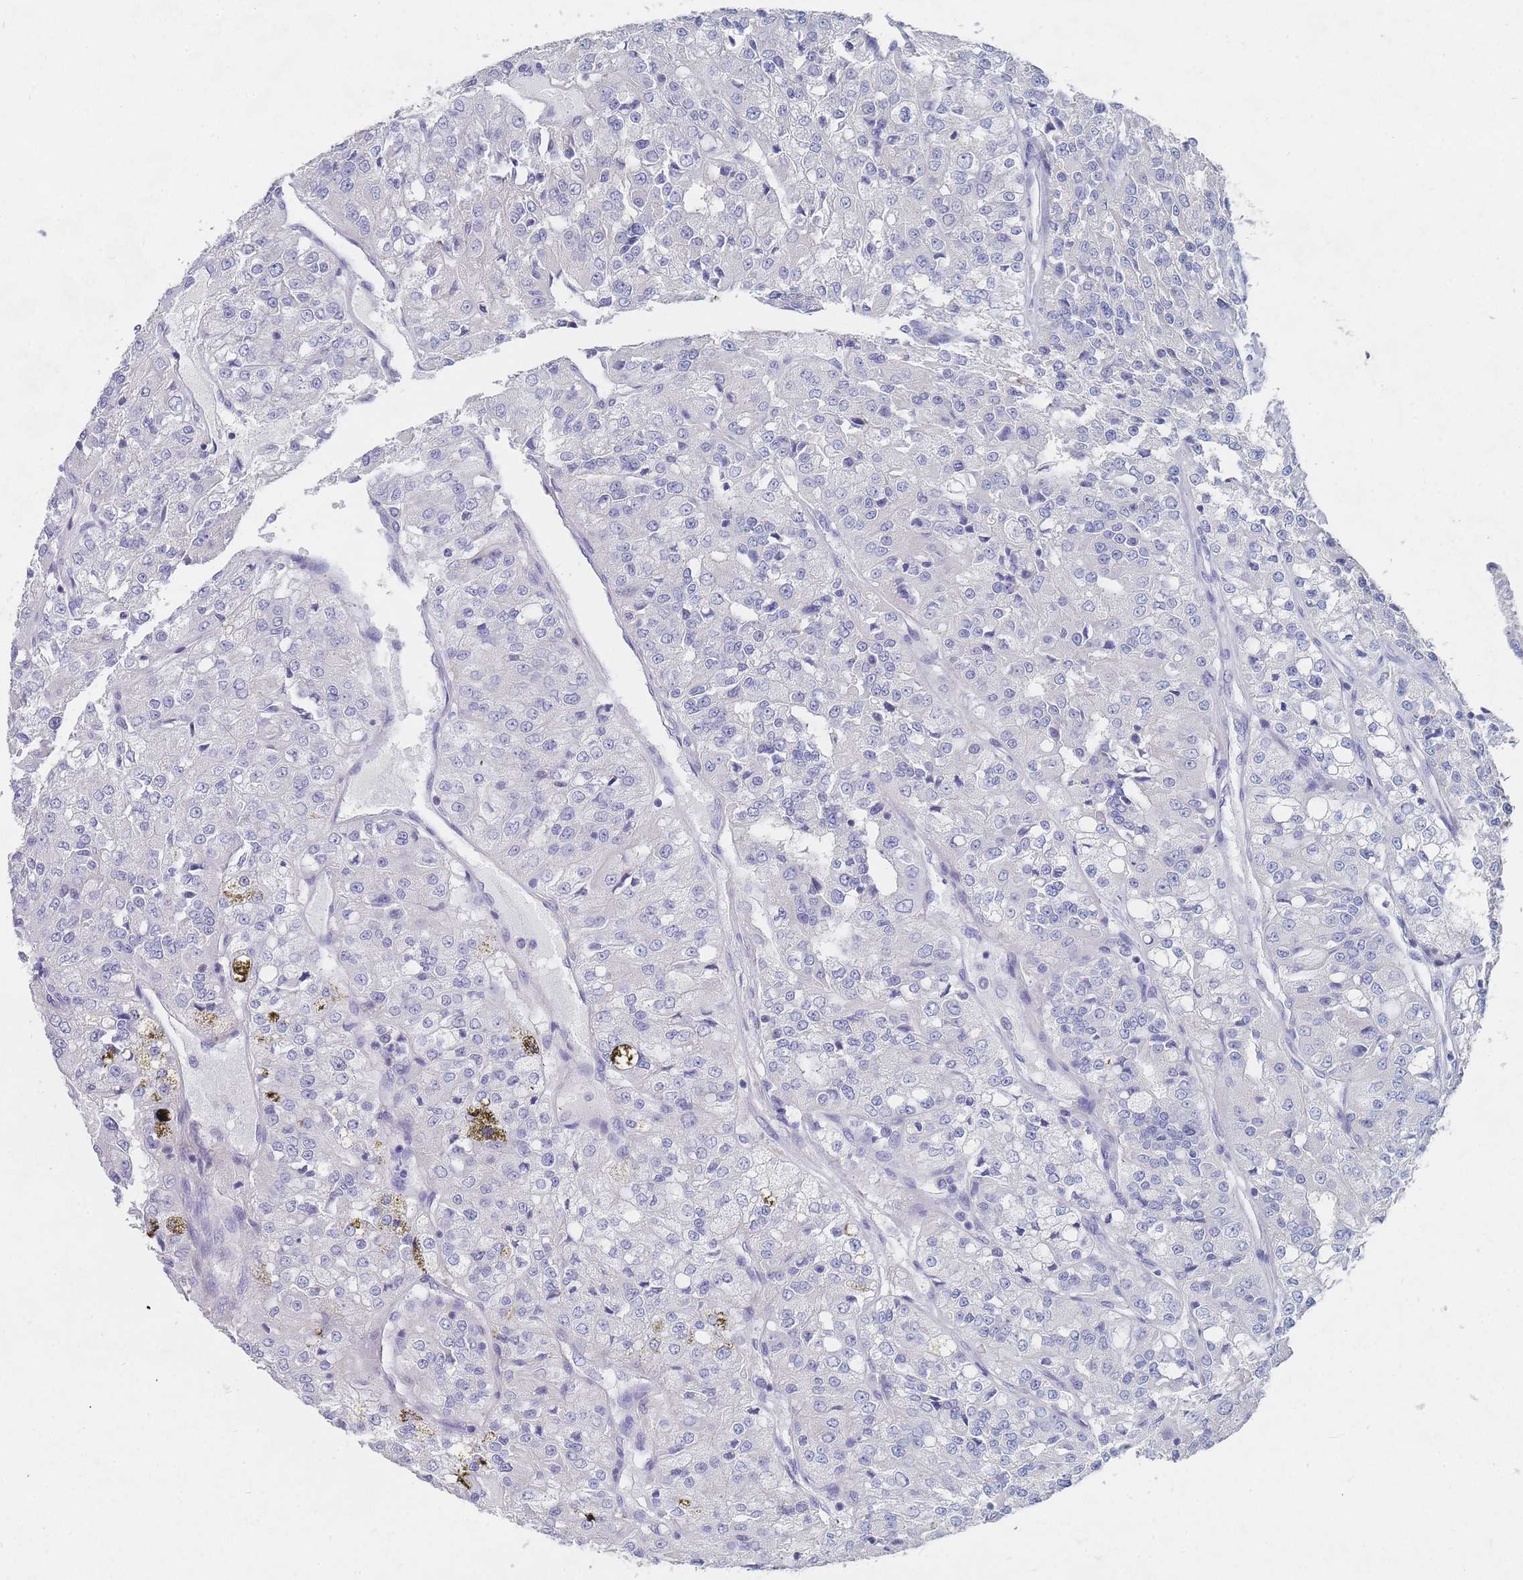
{"staining": {"intensity": "negative", "quantity": "none", "location": "none"}, "tissue": "renal cancer", "cell_type": "Tumor cells", "image_type": "cancer", "snomed": [{"axis": "morphology", "description": "Adenocarcinoma, NOS"}, {"axis": "topography", "description": "Kidney"}], "caption": "An IHC histopathology image of renal cancer is shown. There is no staining in tumor cells of renal cancer.", "gene": "PPP6C", "patient": {"sex": "female", "age": 63}}